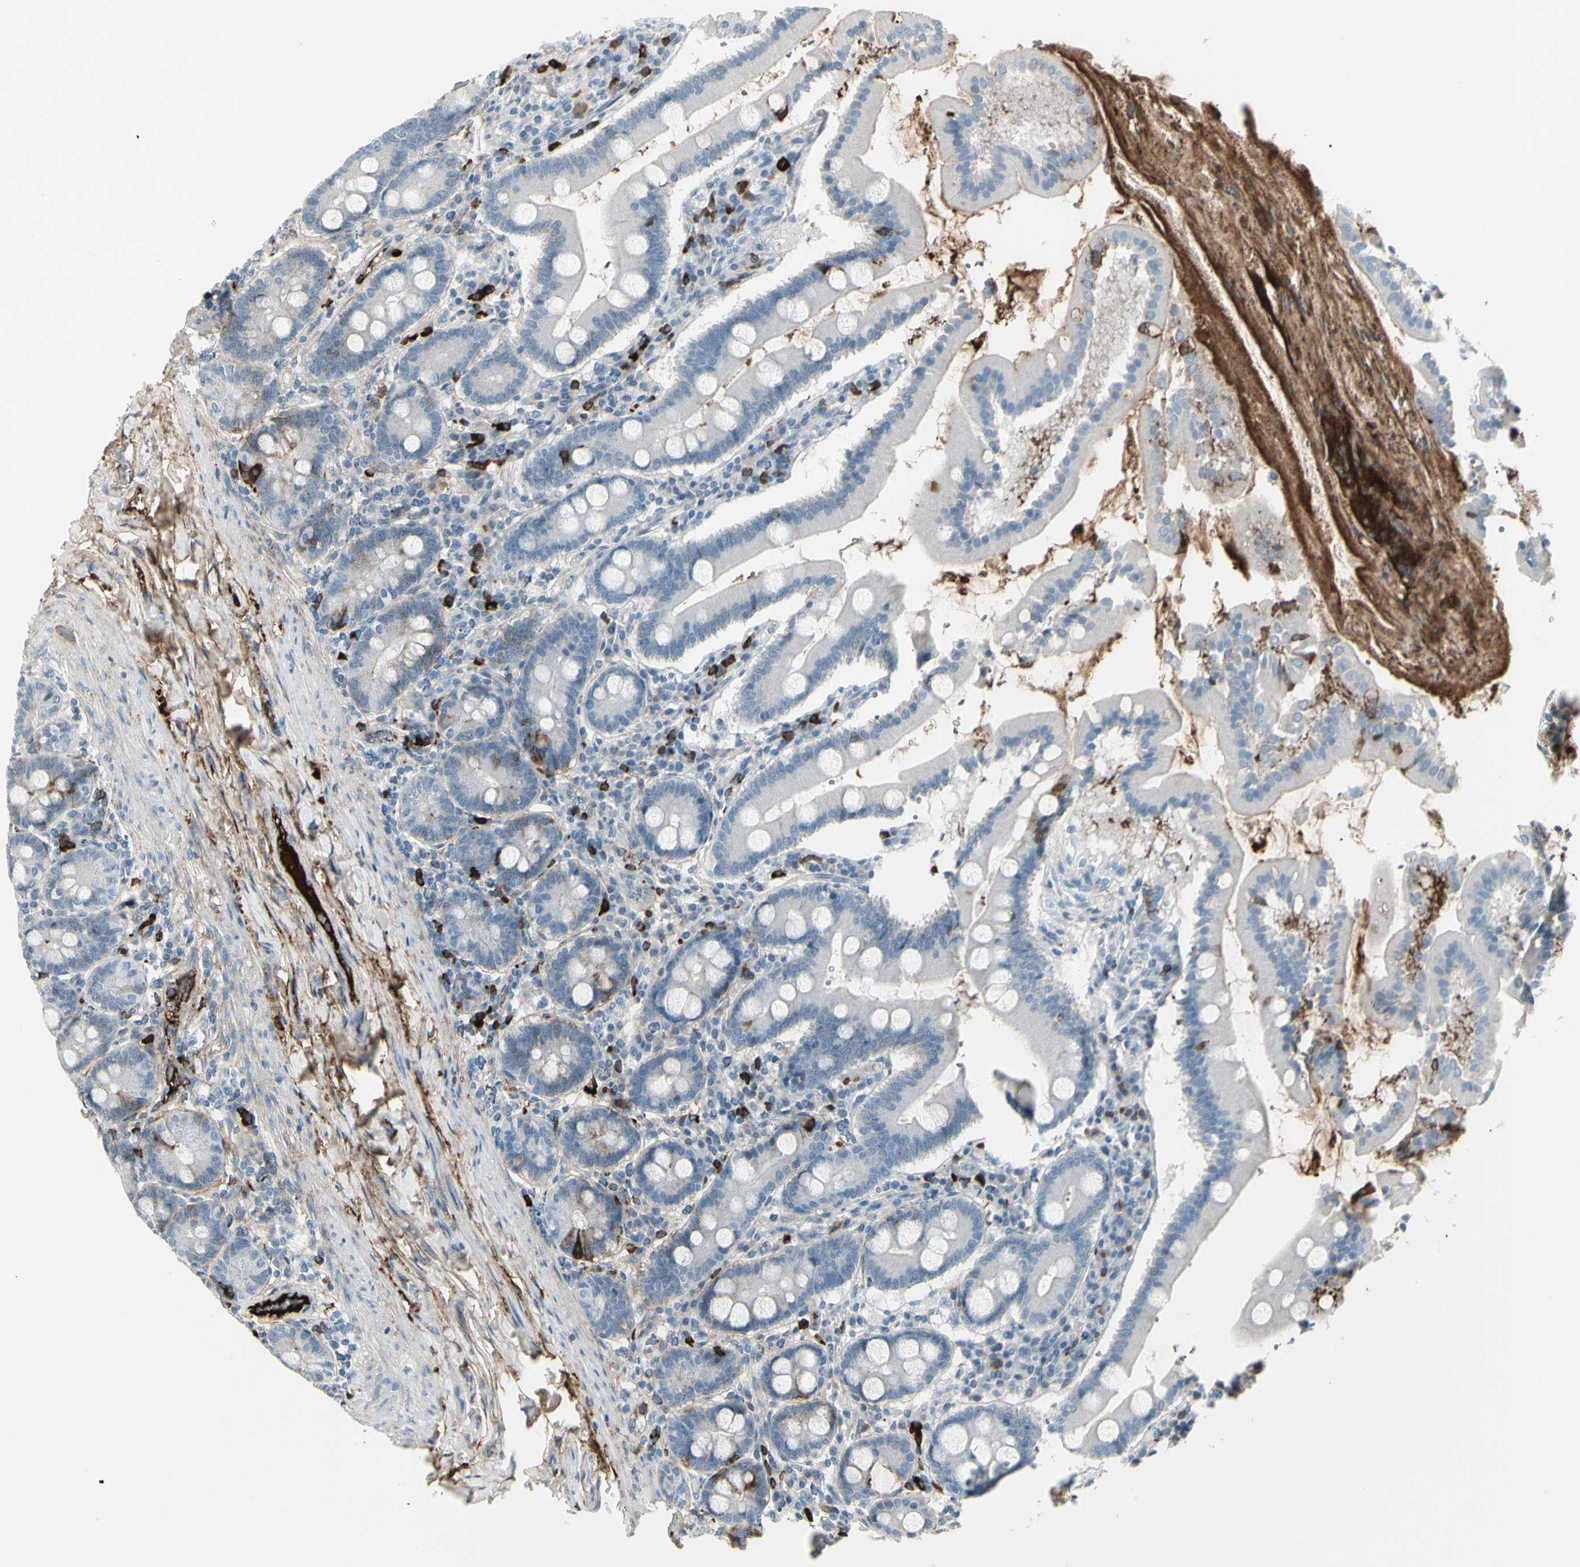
{"staining": {"intensity": "moderate", "quantity": "<25%", "location": "cytoplasmic/membranous"}, "tissue": "duodenum", "cell_type": "Glandular cells", "image_type": "normal", "snomed": [{"axis": "morphology", "description": "Normal tissue, NOS"}, {"axis": "topography", "description": "Duodenum"}], "caption": "Immunohistochemical staining of unremarkable duodenum demonstrates <25% levels of moderate cytoplasmic/membranous protein positivity in about <25% of glandular cells.", "gene": "IGHG1", "patient": {"sex": "male", "age": 50}}